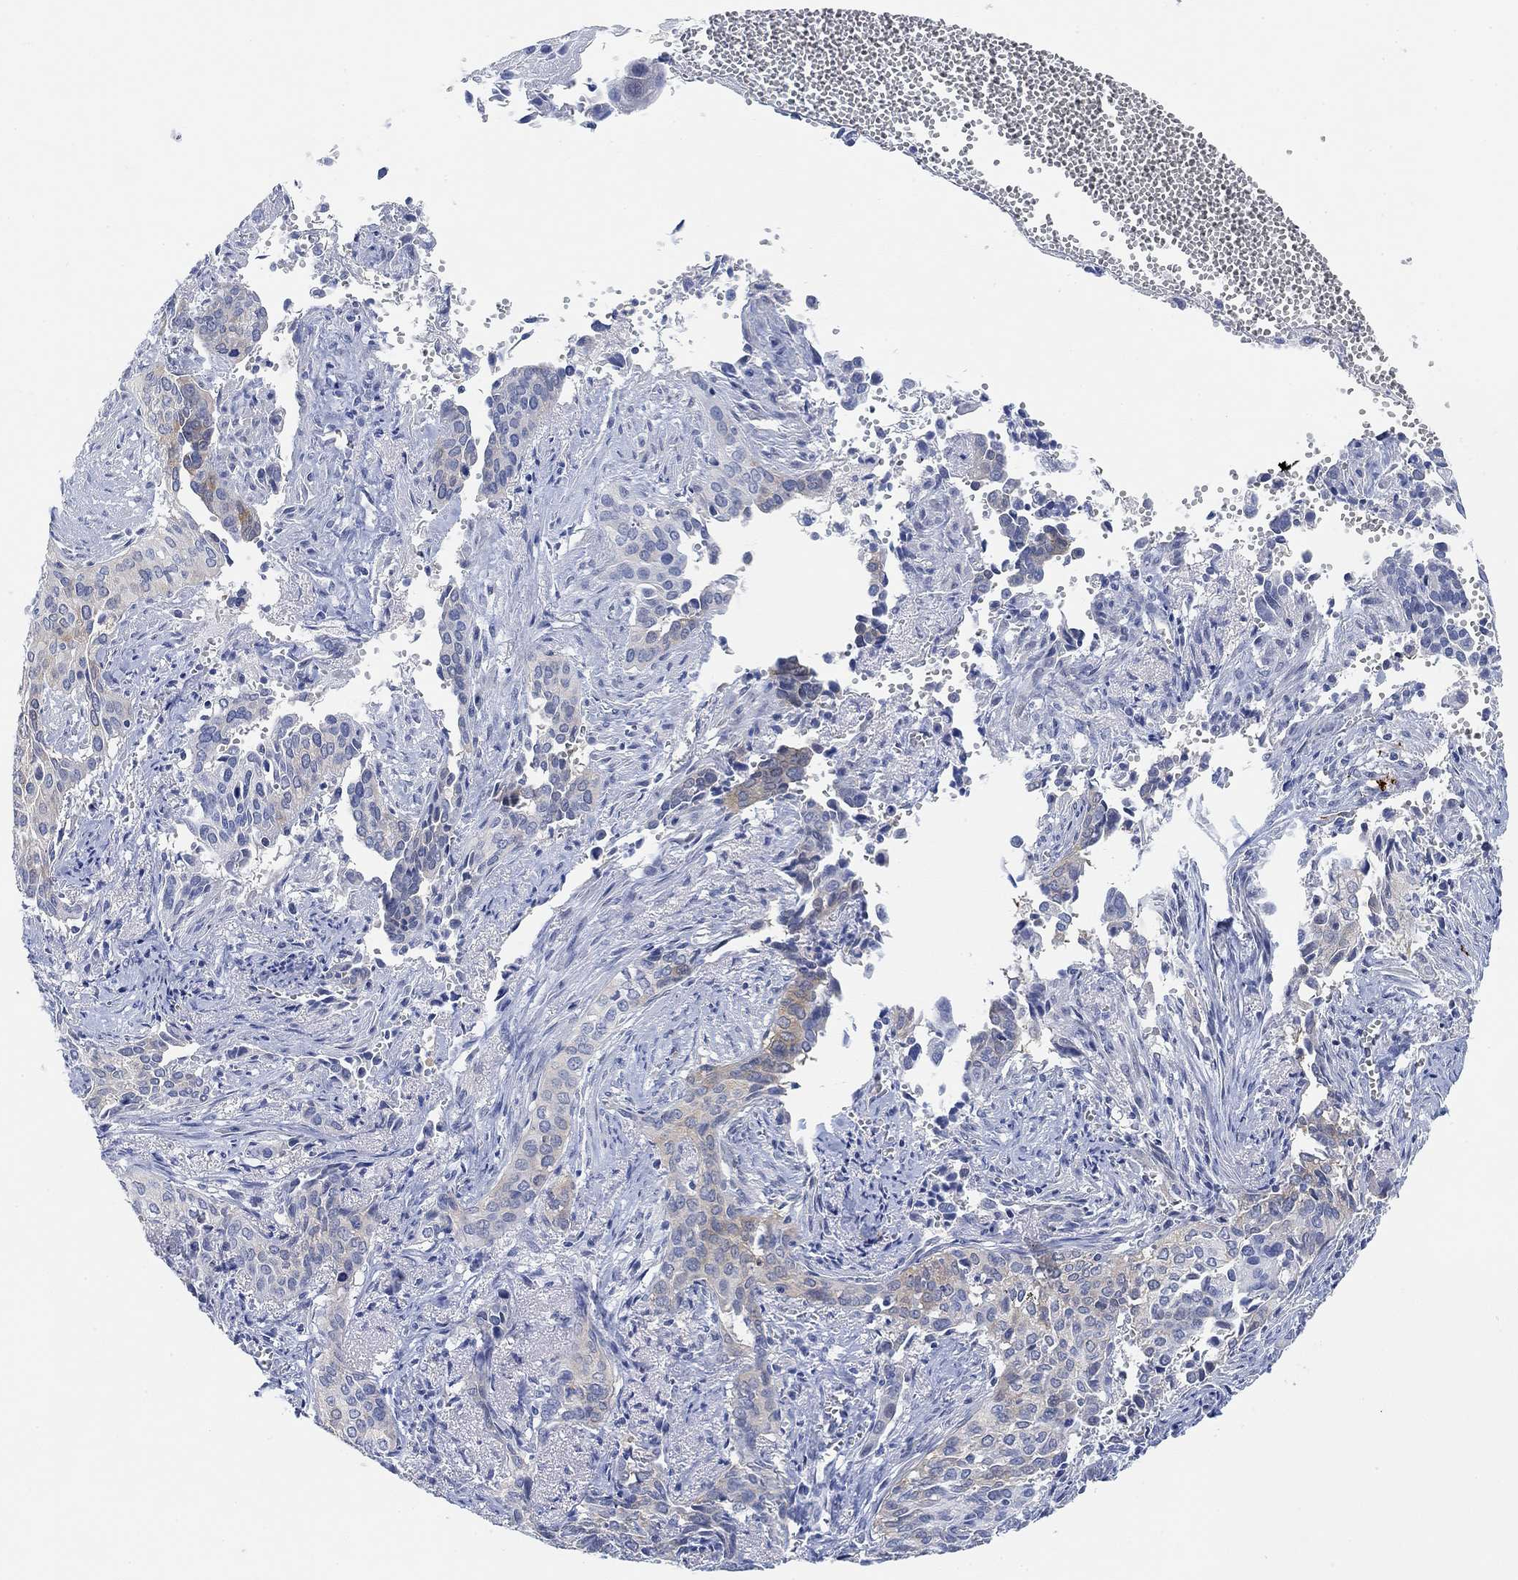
{"staining": {"intensity": "weak", "quantity": "<25%", "location": "cytoplasmic/membranous"}, "tissue": "cervical cancer", "cell_type": "Tumor cells", "image_type": "cancer", "snomed": [{"axis": "morphology", "description": "Squamous cell carcinoma, NOS"}, {"axis": "topography", "description": "Cervix"}], "caption": "An immunohistochemistry micrograph of squamous cell carcinoma (cervical) is shown. There is no staining in tumor cells of squamous cell carcinoma (cervical).", "gene": "VAT1L", "patient": {"sex": "female", "age": 29}}